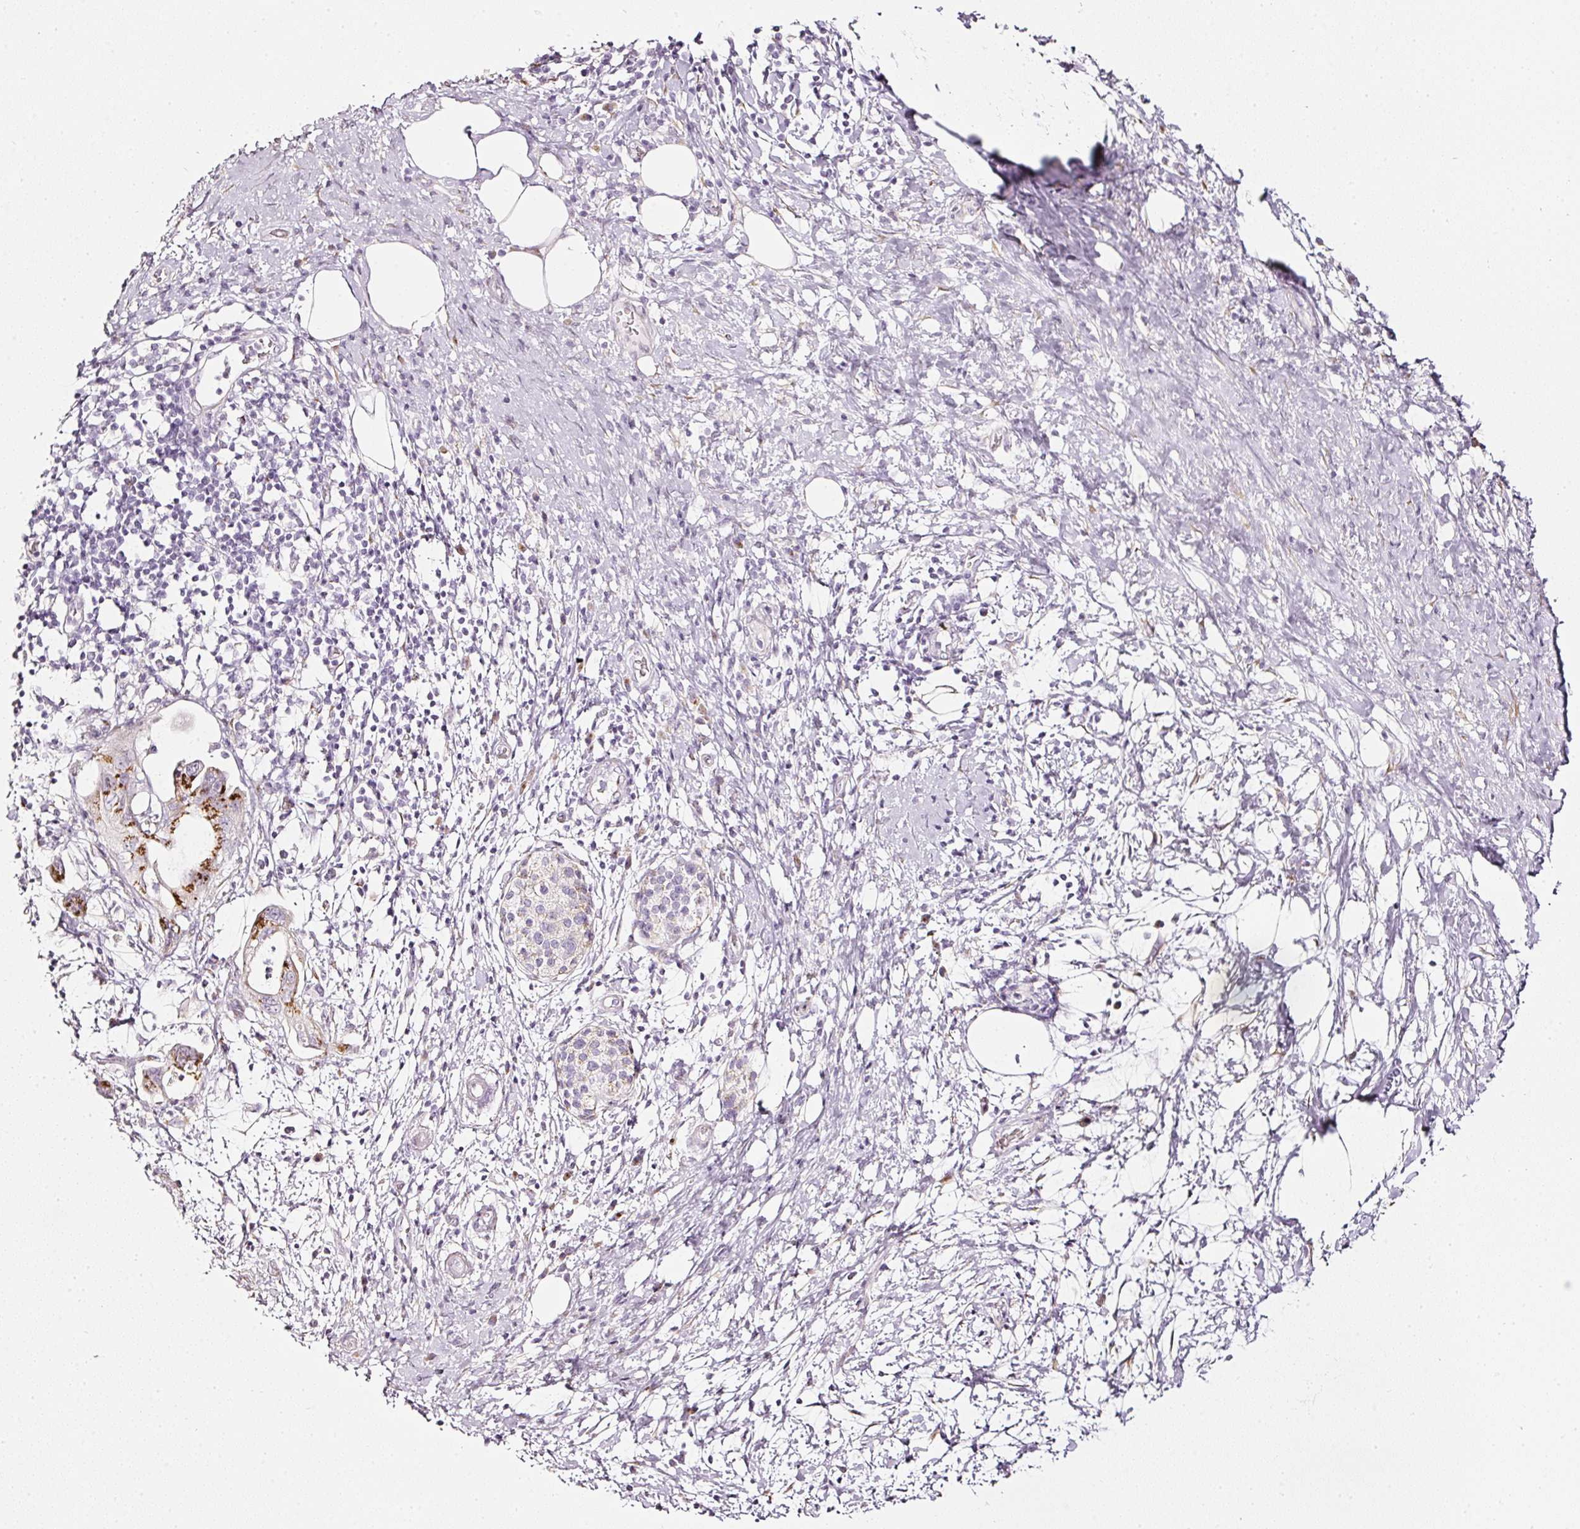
{"staining": {"intensity": "strong", "quantity": "<25%", "location": "cytoplasmic/membranous"}, "tissue": "pancreatic cancer", "cell_type": "Tumor cells", "image_type": "cancer", "snomed": [{"axis": "morphology", "description": "Adenocarcinoma, NOS"}, {"axis": "topography", "description": "Pancreas"}], "caption": "Adenocarcinoma (pancreatic) stained with a protein marker exhibits strong staining in tumor cells.", "gene": "SDF4", "patient": {"sex": "female", "age": 73}}